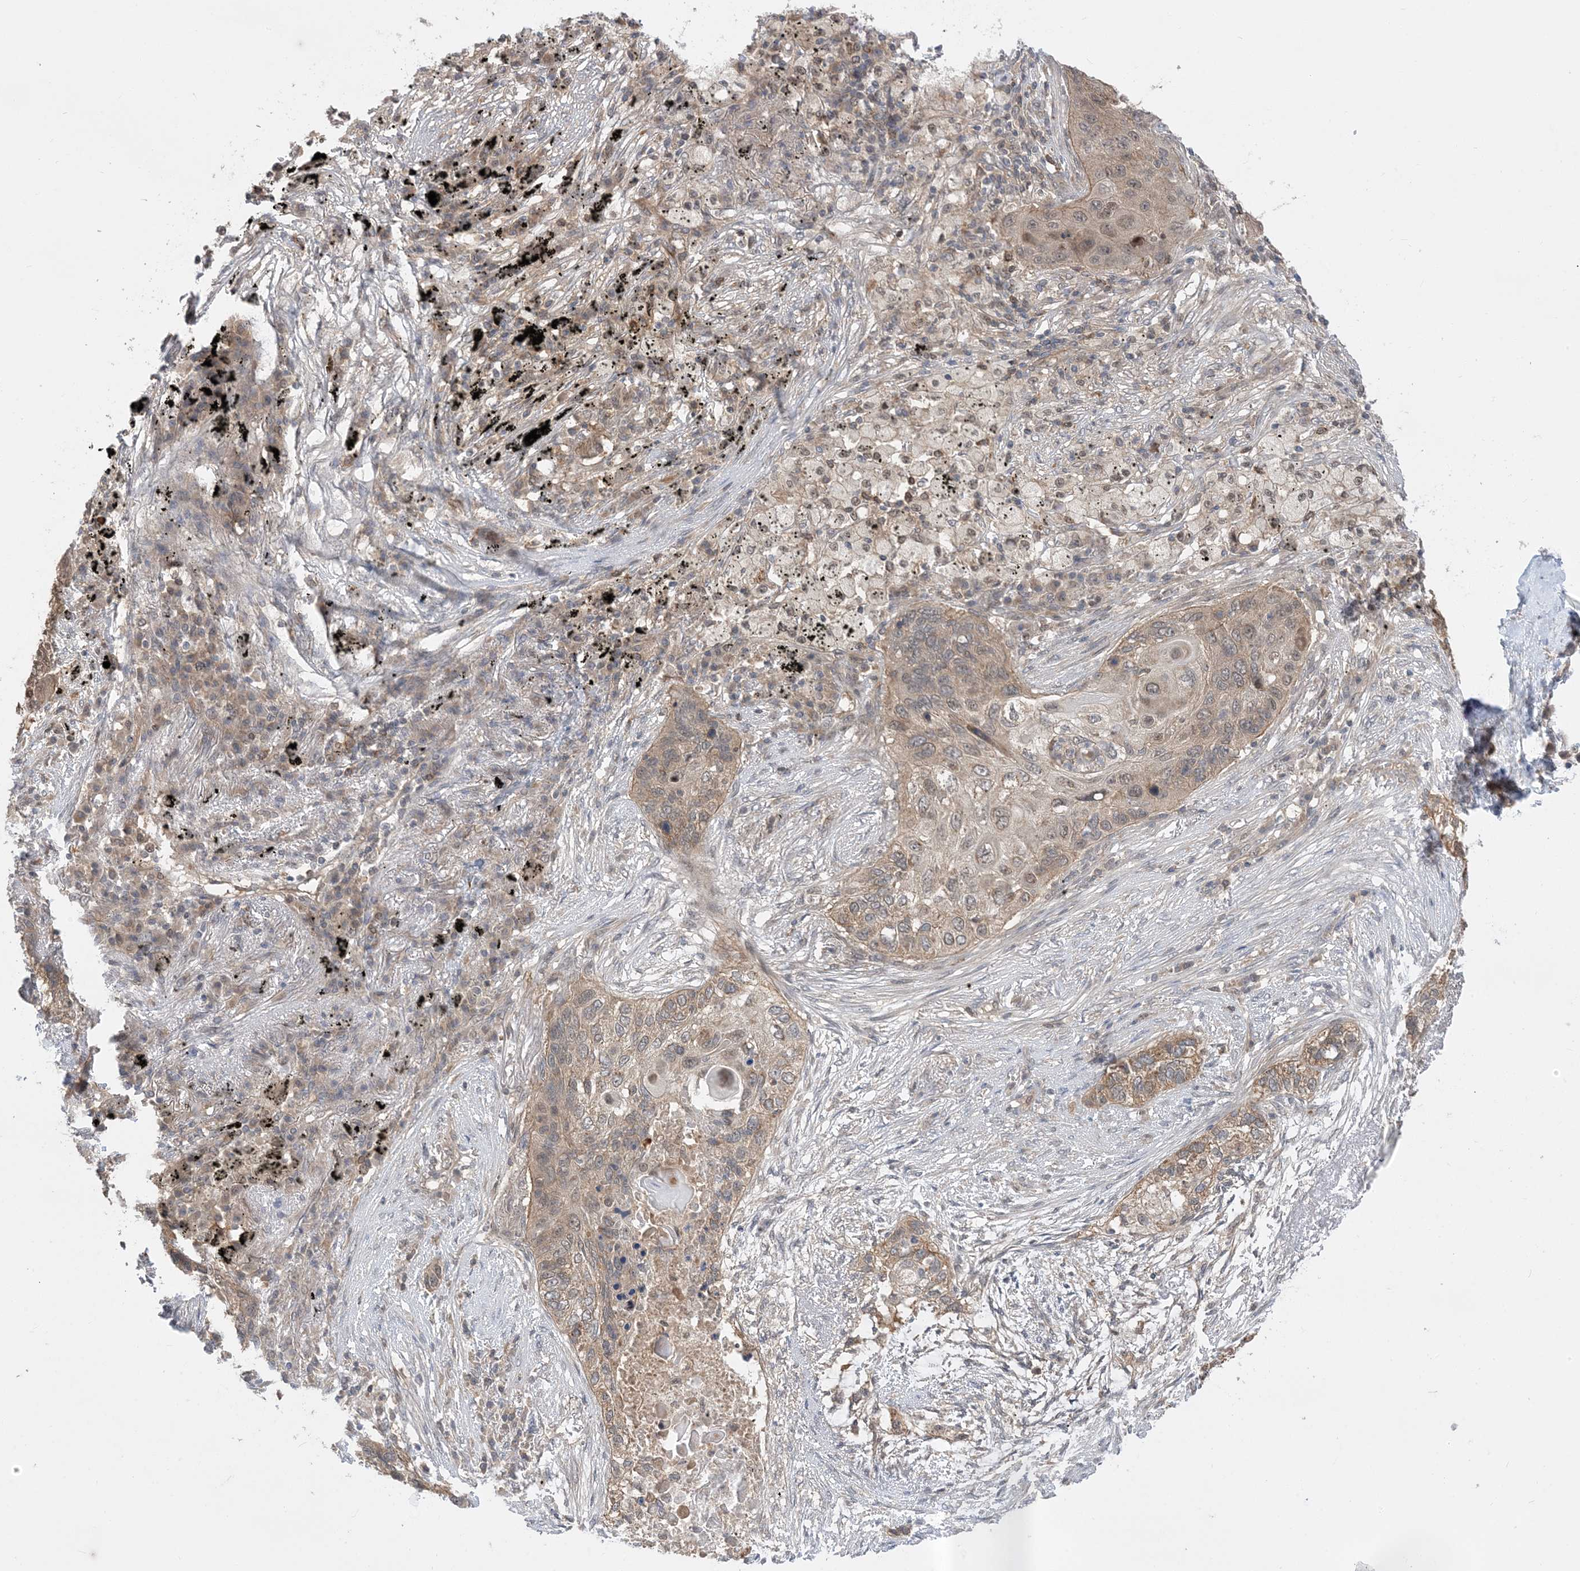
{"staining": {"intensity": "moderate", "quantity": "25%-75%", "location": "cytoplasmic/membranous"}, "tissue": "lung cancer", "cell_type": "Tumor cells", "image_type": "cancer", "snomed": [{"axis": "morphology", "description": "Squamous cell carcinoma, NOS"}, {"axis": "topography", "description": "Lung"}], "caption": "A histopathology image showing moderate cytoplasmic/membranous positivity in about 25%-75% of tumor cells in squamous cell carcinoma (lung), as visualized by brown immunohistochemical staining.", "gene": "WDR26", "patient": {"sex": "female", "age": 63}}